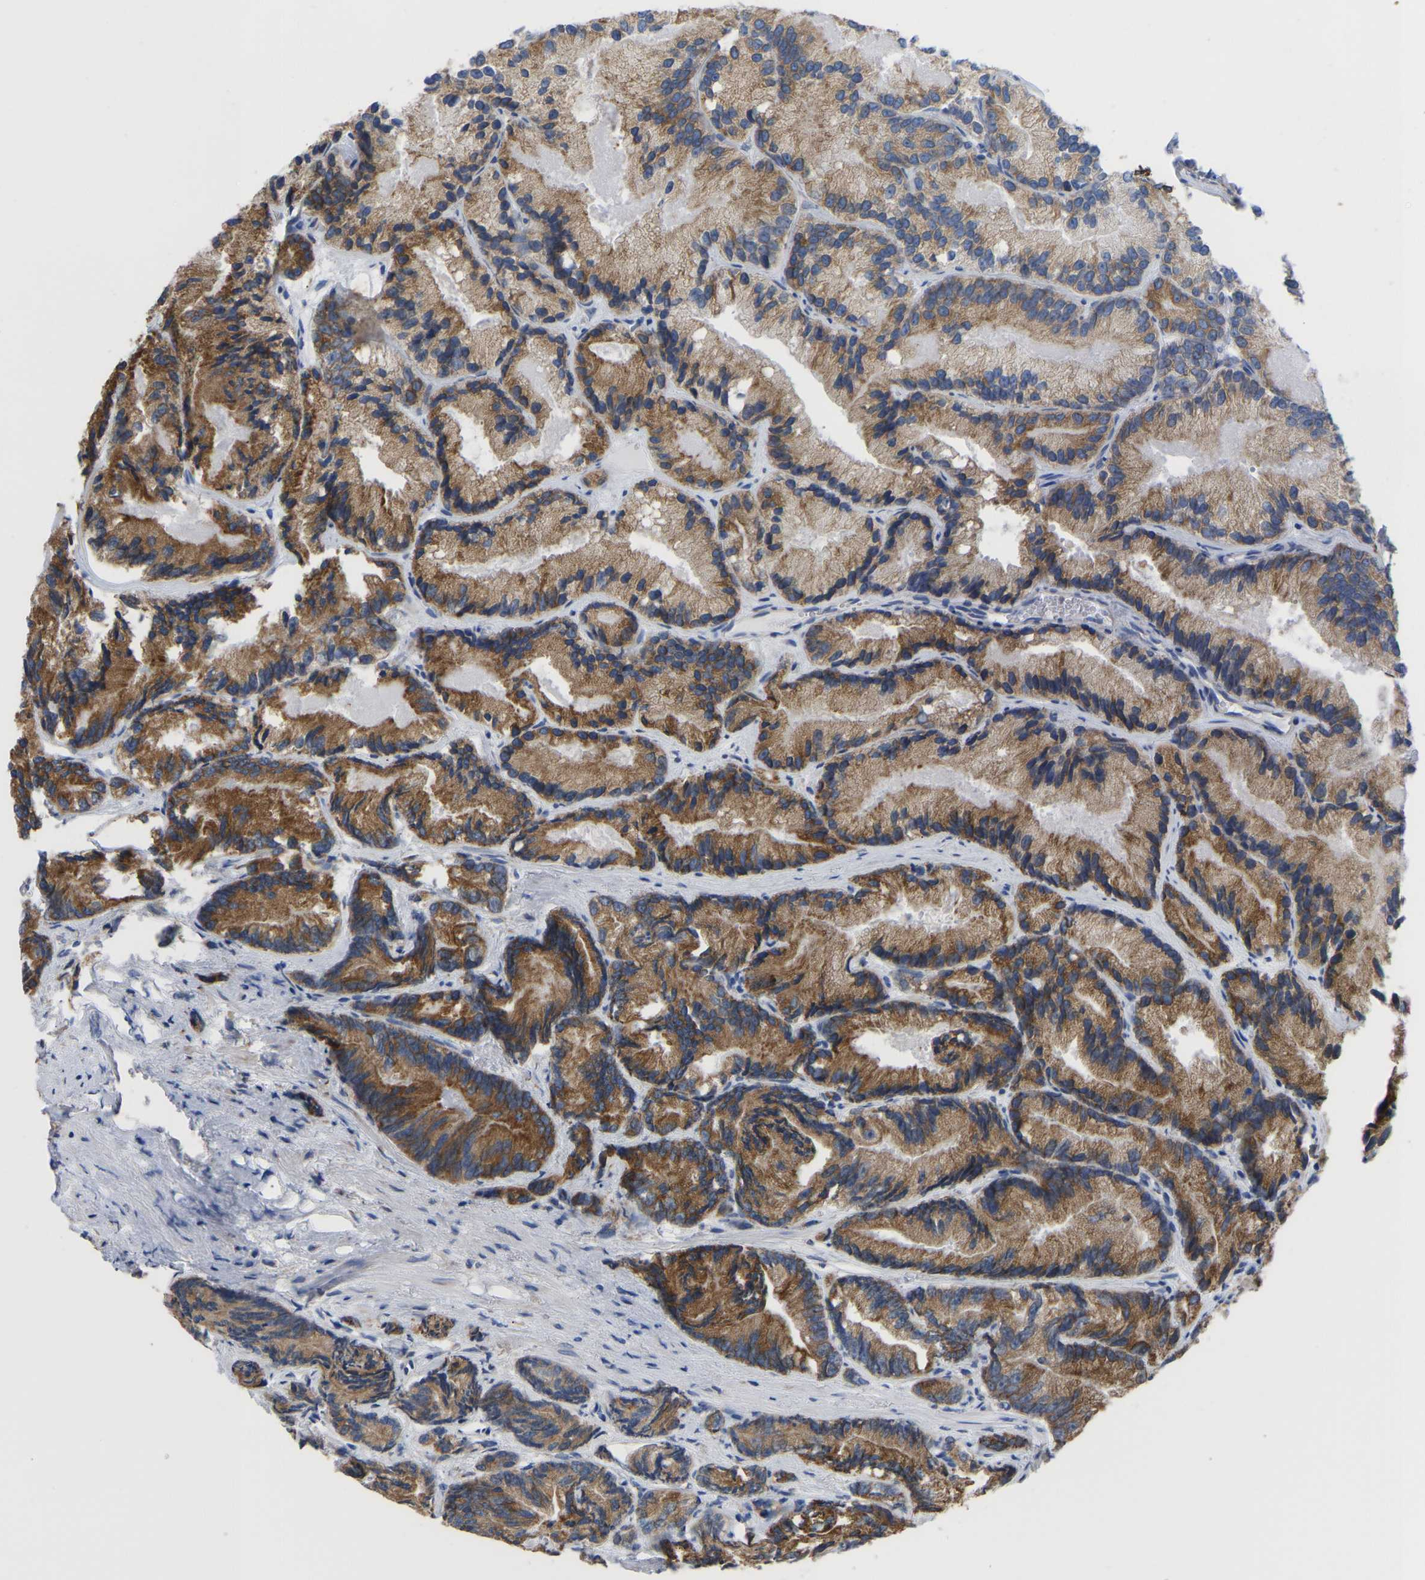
{"staining": {"intensity": "moderate", "quantity": ">75%", "location": "cytoplasmic/membranous"}, "tissue": "prostate cancer", "cell_type": "Tumor cells", "image_type": "cancer", "snomed": [{"axis": "morphology", "description": "Adenocarcinoma, Low grade"}, {"axis": "topography", "description": "Prostate"}], "caption": "Immunohistochemical staining of human adenocarcinoma (low-grade) (prostate) exhibits medium levels of moderate cytoplasmic/membranous staining in approximately >75% of tumor cells.", "gene": "P4HB", "patient": {"sex": "male", "age": 89}}